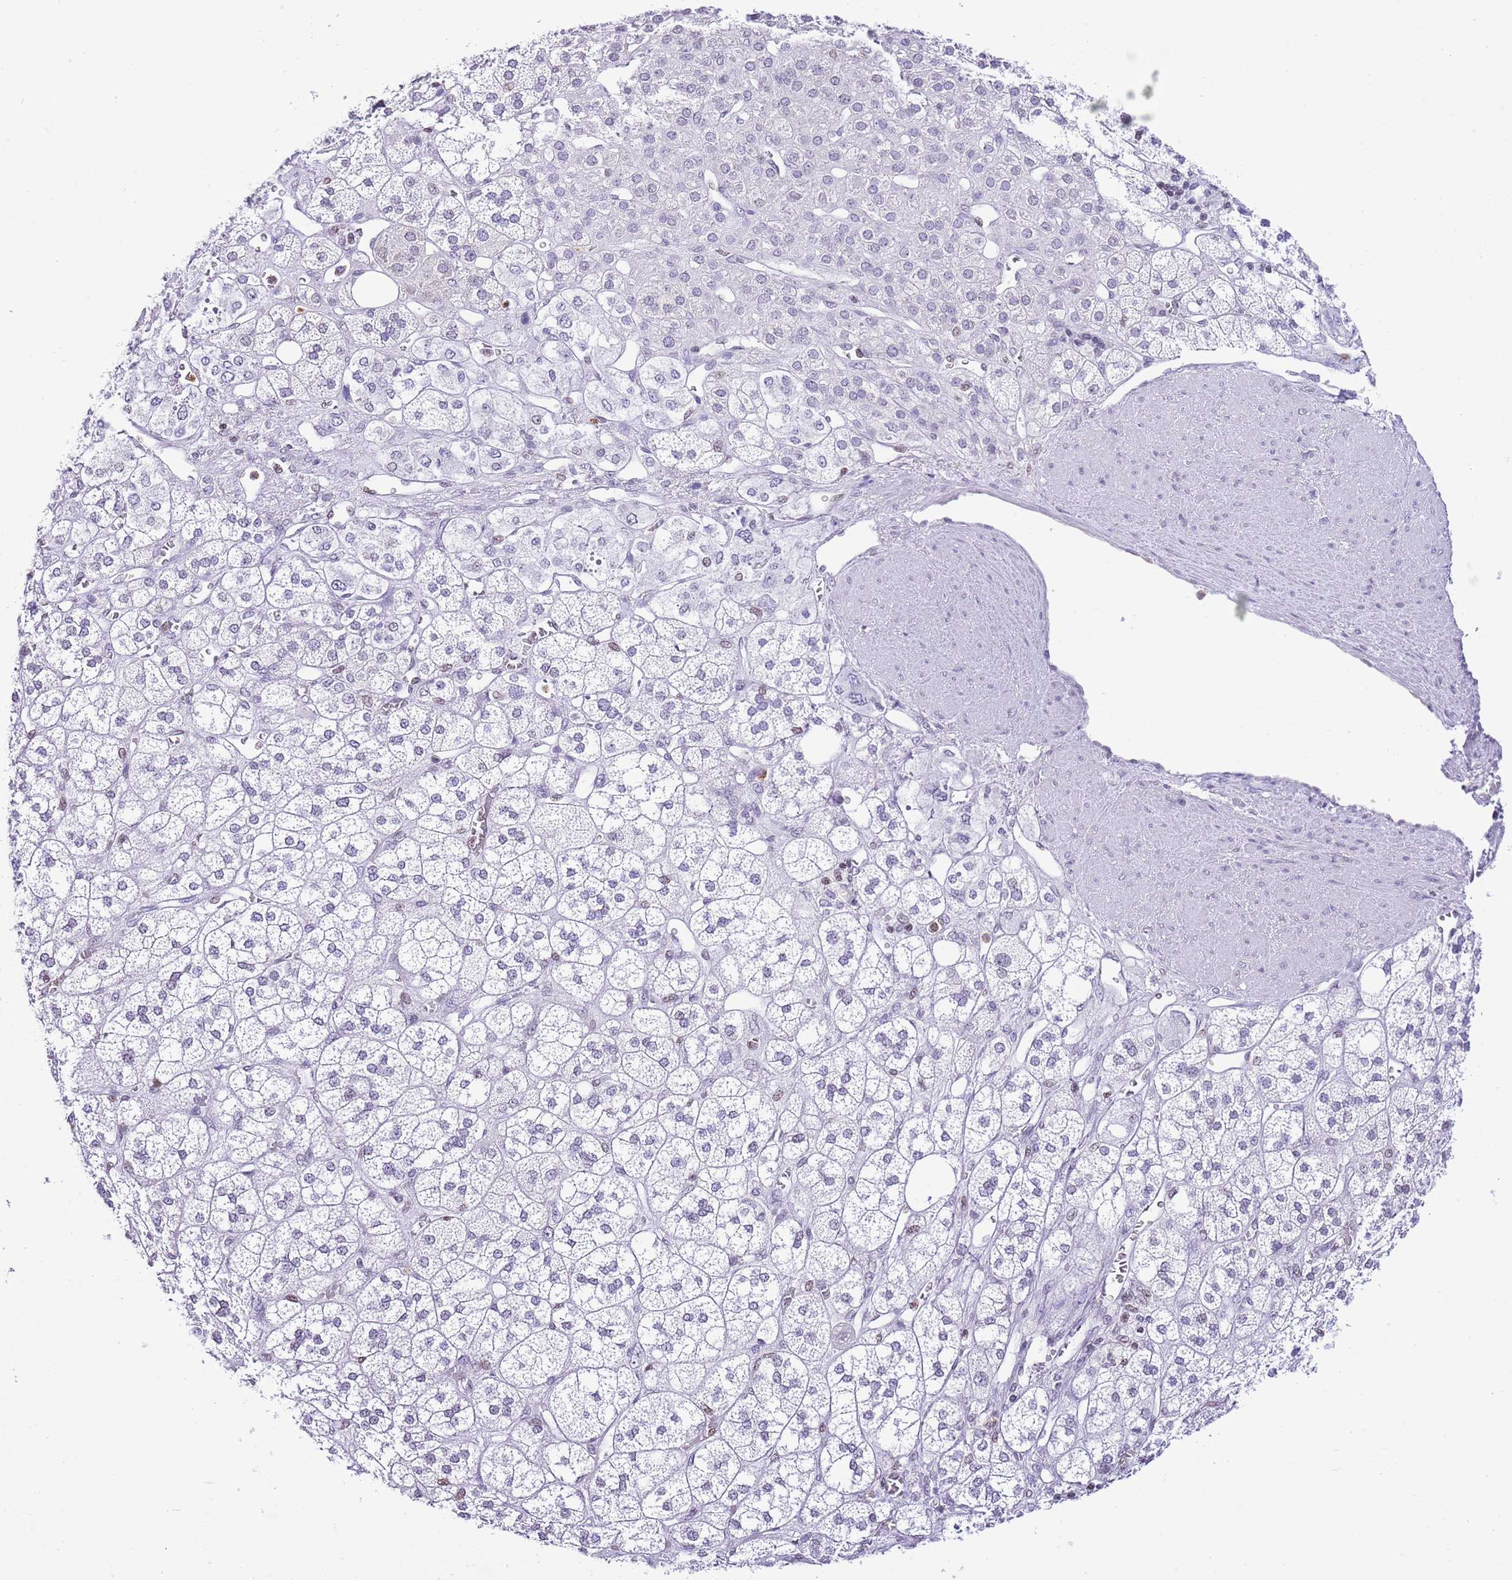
{"staining": {"intensity": "negative", "quantity": "none", "location": "none"}, "tissue": "adrenal gland", "cell_type": "Glandular cells", "image_type": "normal", "snomed": [{"axis": "morphology", "description": "Normal tissue, NOS"}, {"axis": "topography", "description": "Adrenal gland"}], "caption": "A high-resolution photomicrograph shows IHC staining of unremarkable adrenal gland, which demonstrates no significant expression in glandular cells. (Brightfield microscopy of DAB (3,3'-diaminobenzidine) immunohistochemistry (IHC) at high magnification).", "gene": "PRR15", "patient": {"sex": "male", "age": 61}}